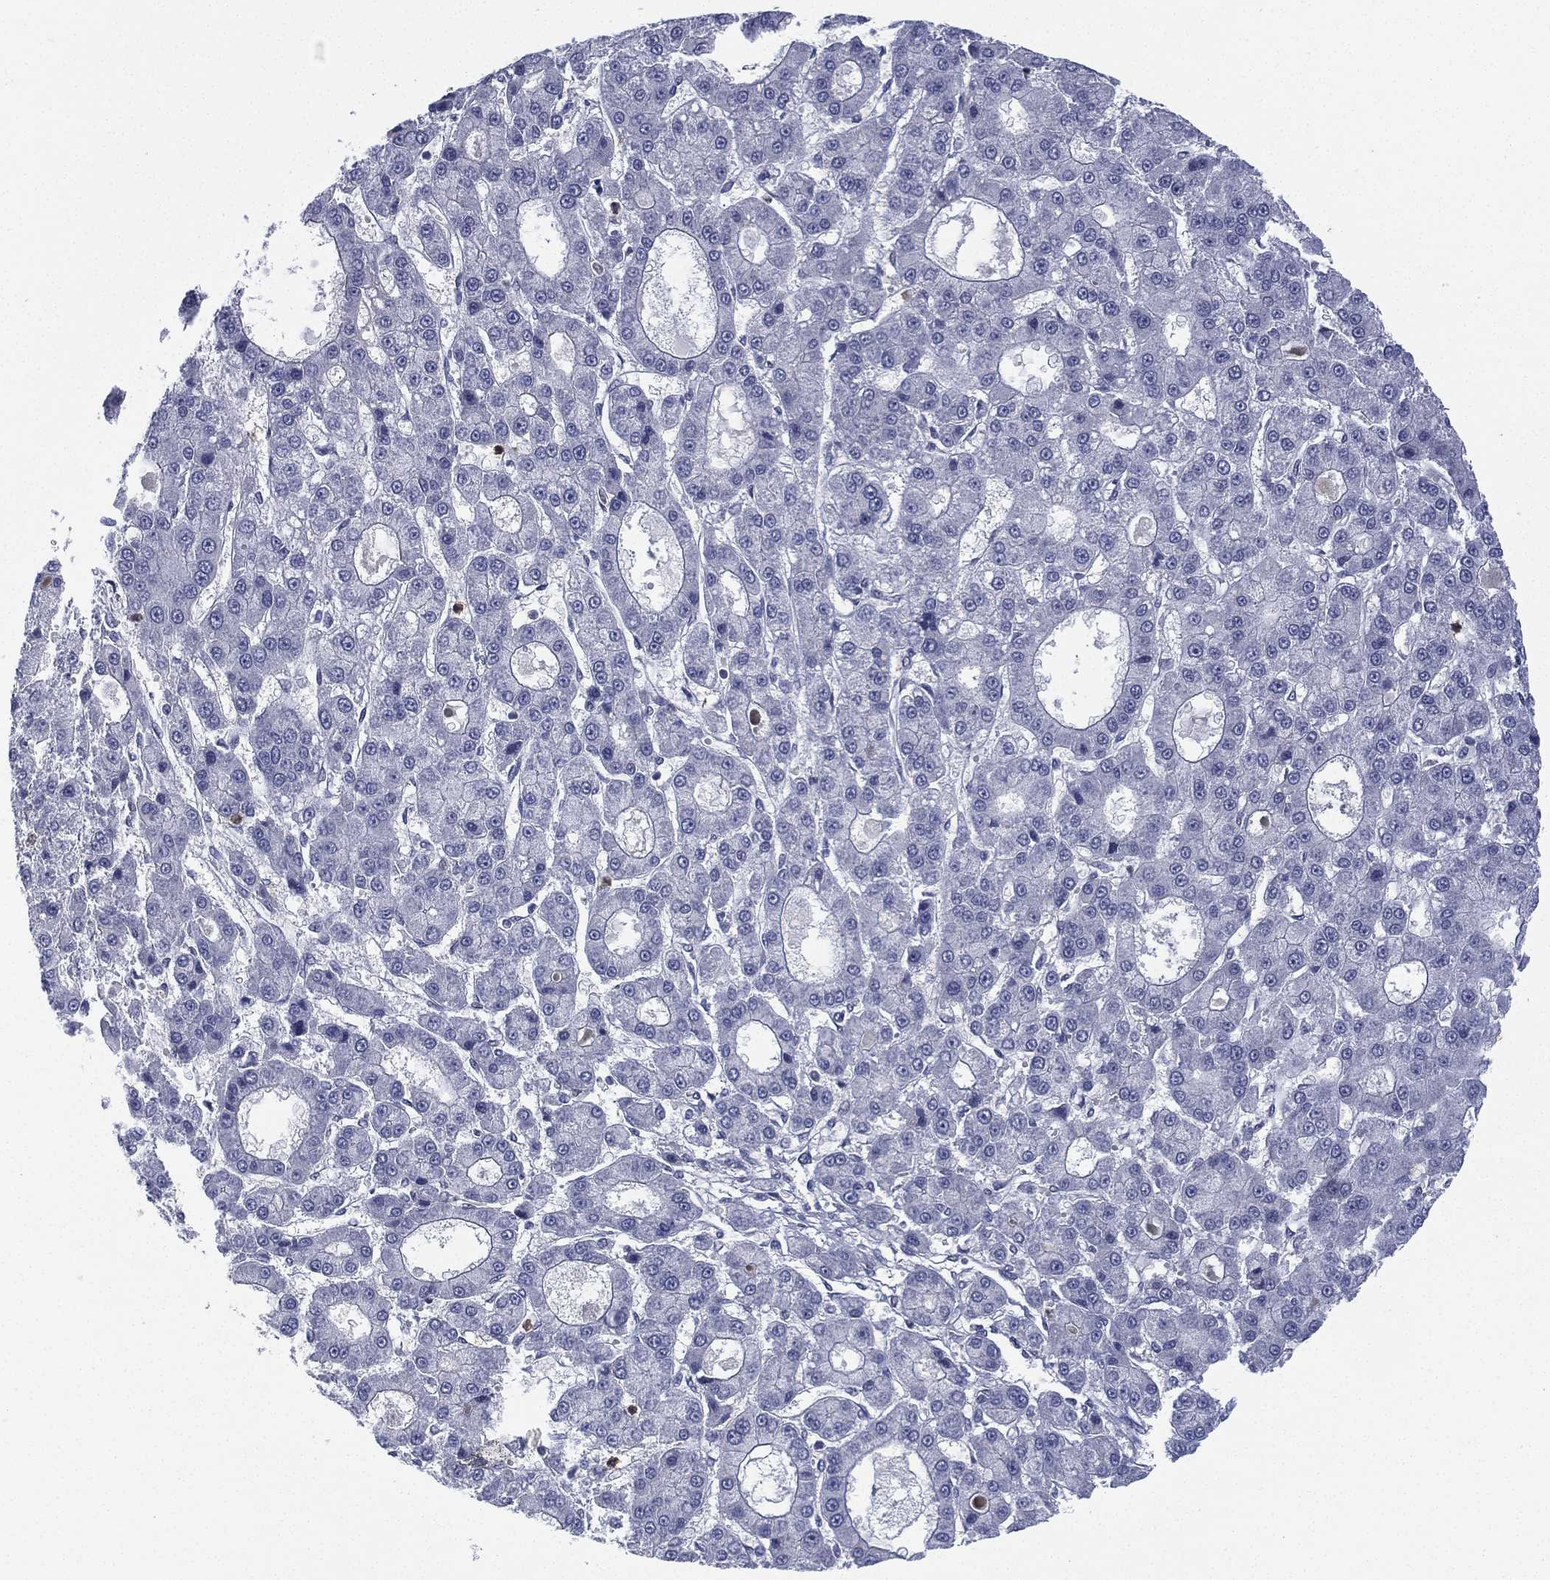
{"staining": {"intensity": "negative", "quantity": "none", "location": "none"}, "tissue": "liver cancer", "cell_type": "Tumor cells", "image_type": "cancer", "snomed": [{"axis": "morphology", "description": "Carcinoma, Hepatocellular, NOS"}, {"axis": "topography", "description": "Liver"}], "caption": "Immunohistochemistry (IHC) photomicrograph of human liver cancer (hepatocellular carcinoma) stained for a protein (brown), which demonstrates no expression in tumor cells.", "gene": "ZNF711", "patient": {"sex": "male", "age": 70}}